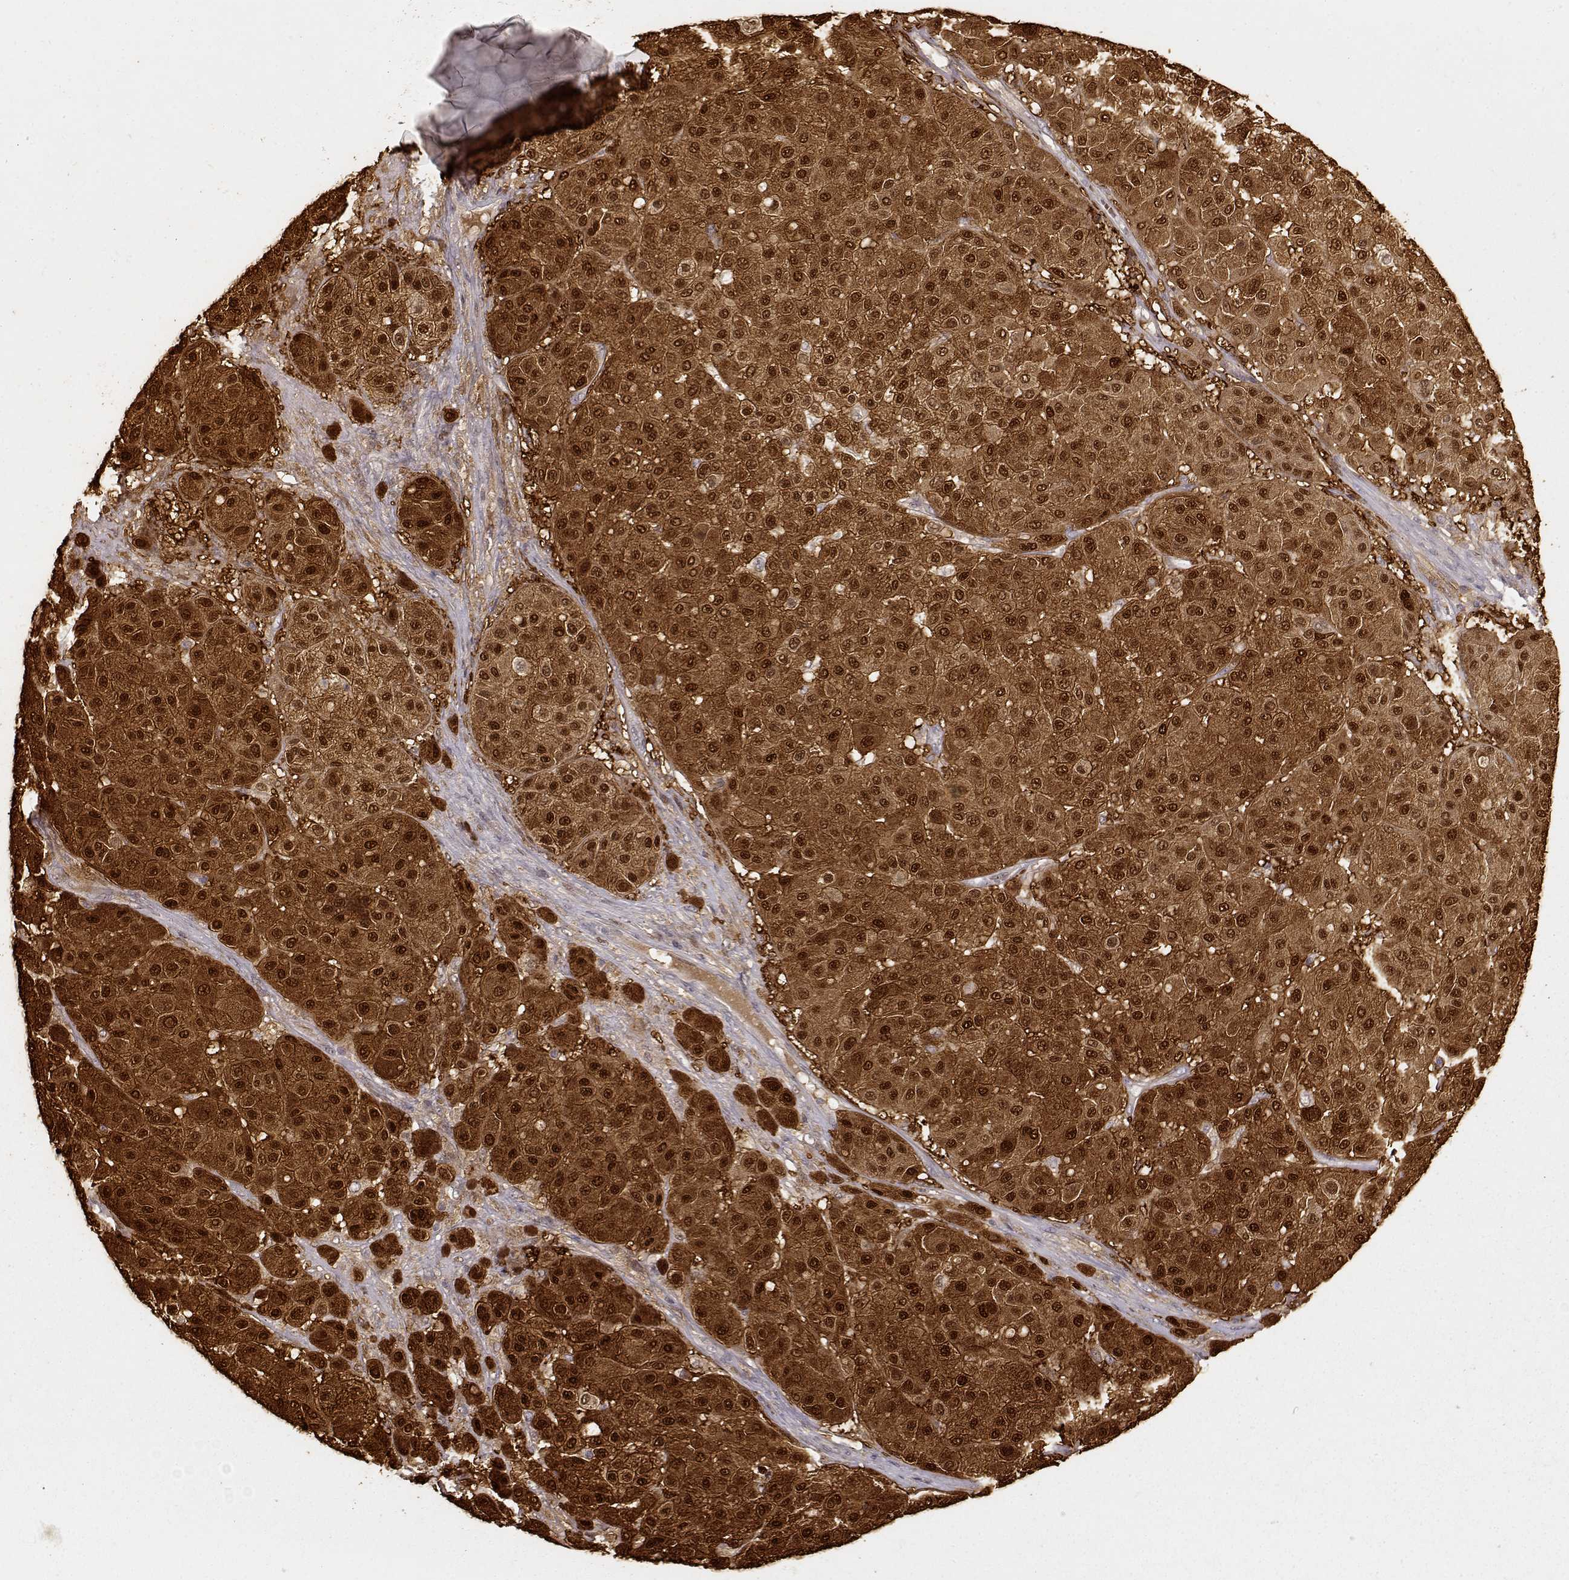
{"staining": {"intensity": "strong", "quantity": ">75%", "location": "cytoplasmic/membranous,nuclear"}, "tissue": "melanoma", "cell_type": "Tumor cells", "image_type": "cancer", "snomed": [{"axis": "morphology", "description": "Malignant melanoma, Metastatic site"}, {"axis": "topography", "description": "Smooth muscle"}], "caption": "Human malignant melanoma (metastatic site) stained for a protein (brown) exhibits strong cytoplasmic/membranous and nuclear positive positivity in approximately >75% of tumor cells.", "gene": "S100B", "patient": {"sex": "male", "age": 41}}